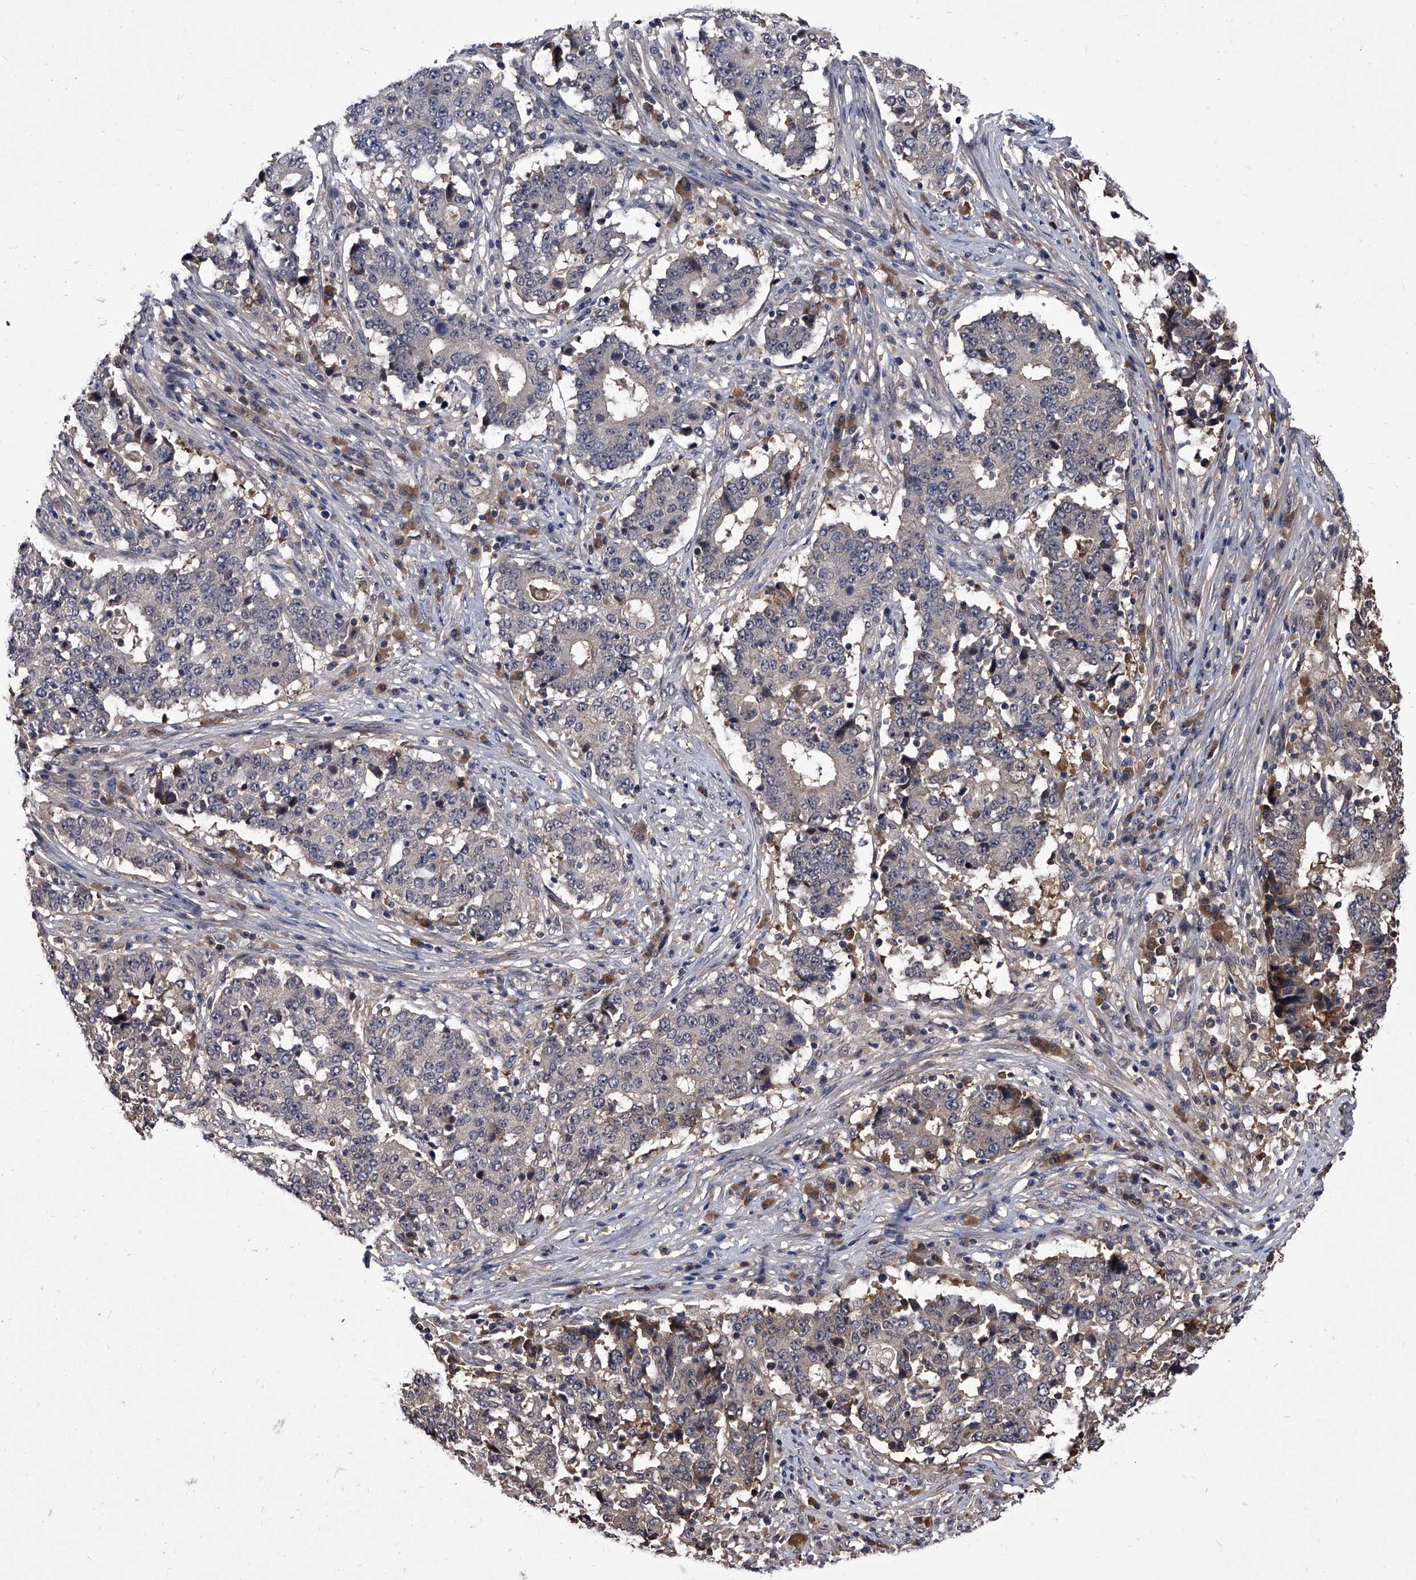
{"staining": {"intensity": "negative", "quantity": "none", "location": "none"}, "tissue": "stomach cancer", "cell_type": "Tumor cells", "image_type": "cancer", "snomed": [{"axis": "morphology", "description": "Adenocarcinoma, NOS"}, {"axis": "topography", "description": "Stomach"}], "caption": "The photomicrograph demonstrates no significant expression in tumor cells of stomach cancer.", "gene": "SLC18B1", "patient": {"sex": "male", "age": 59}}